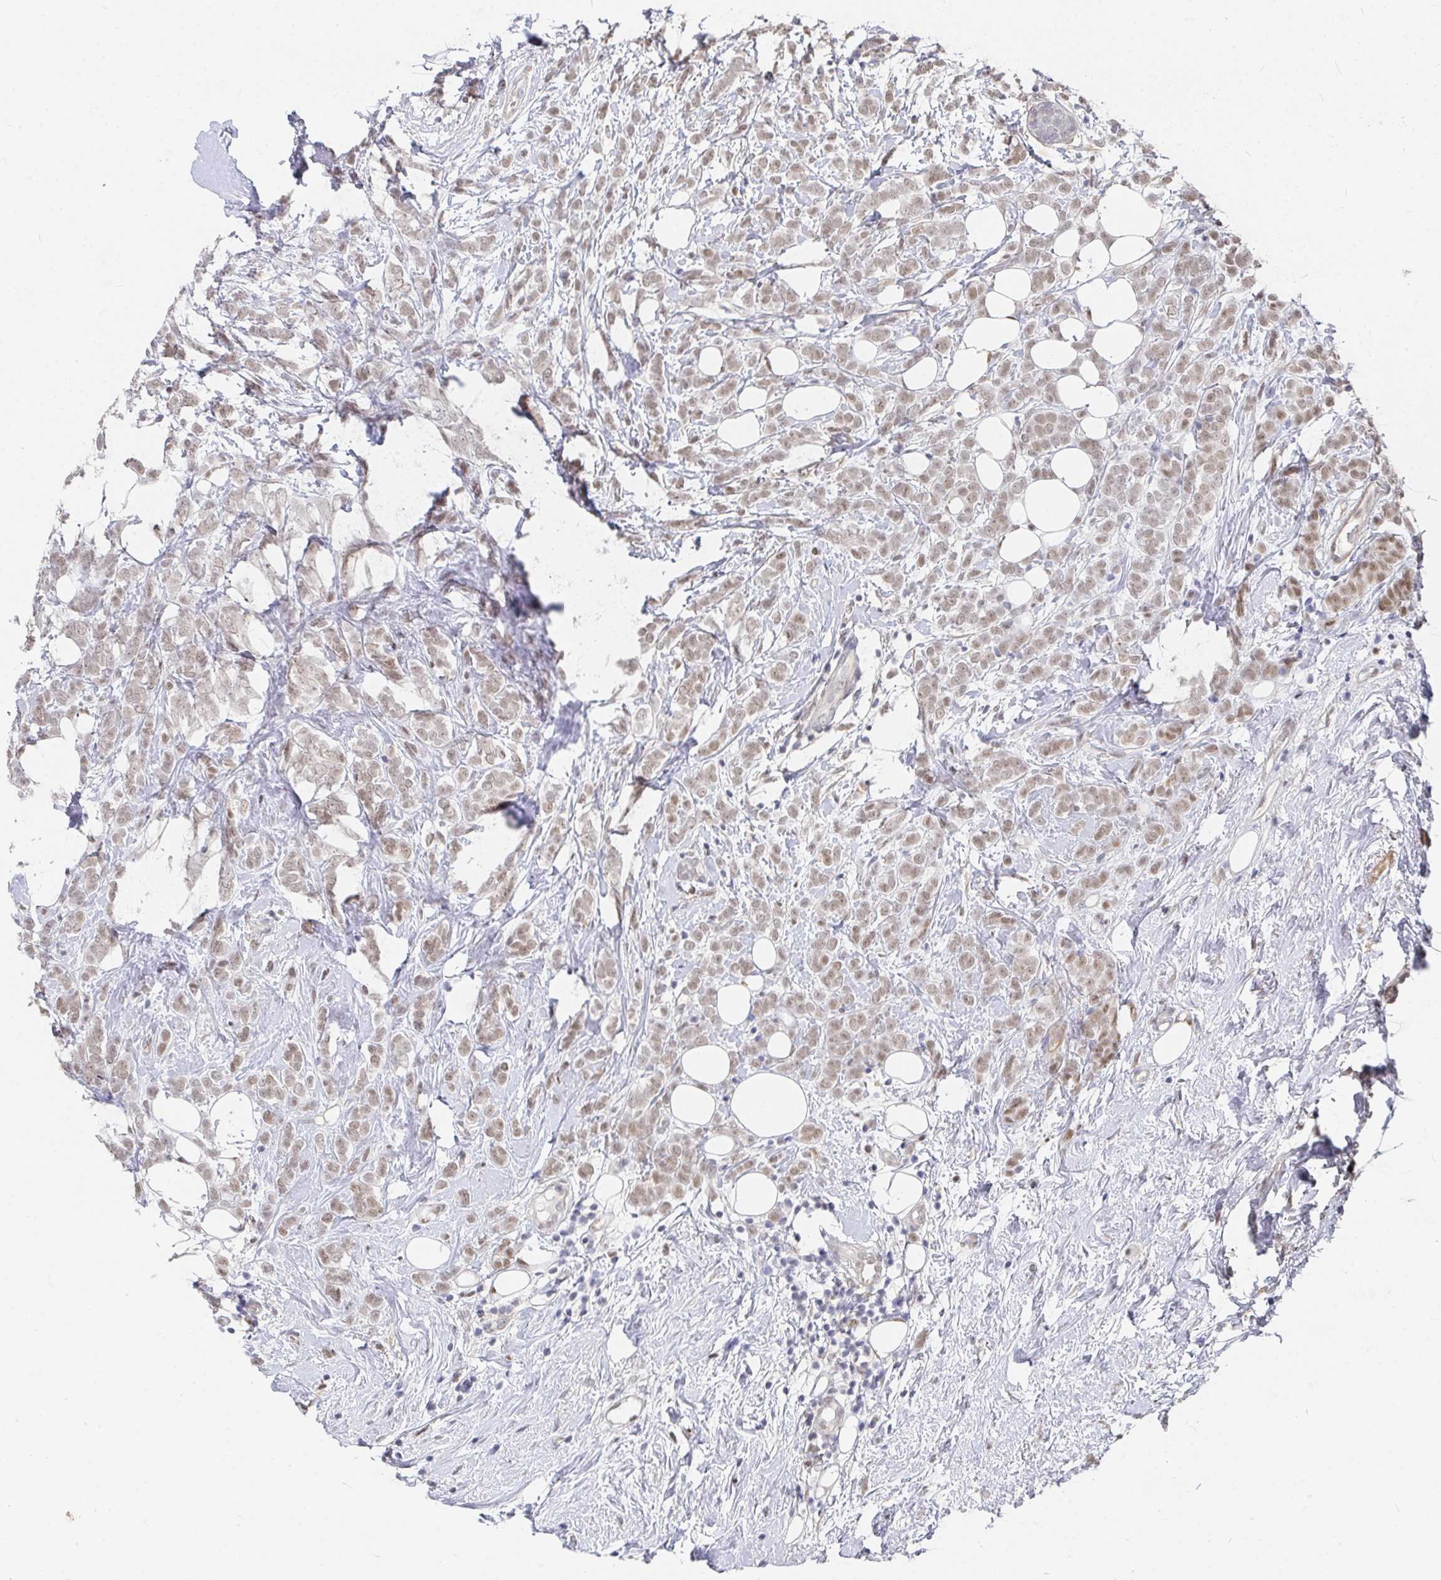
{"staining": {"intensity": "weak", "quantity": ">75%", "location": "nuclear"}, "tissue": "breast cancer", "cell_type": "Tumor cells", "image_type": "cancer", "snomed": [{"axis": "morphology", "description": "Lobular carcinoma"}, {"axis": "topography", "description": "Breast"}], "caption": "Tumor cells display low levels of weak nuclear positivity in about >75% of cells in human breast lobular carcinoma.", "gene": "RCOR1", "patient": {"sex": "female", "age": 49}}